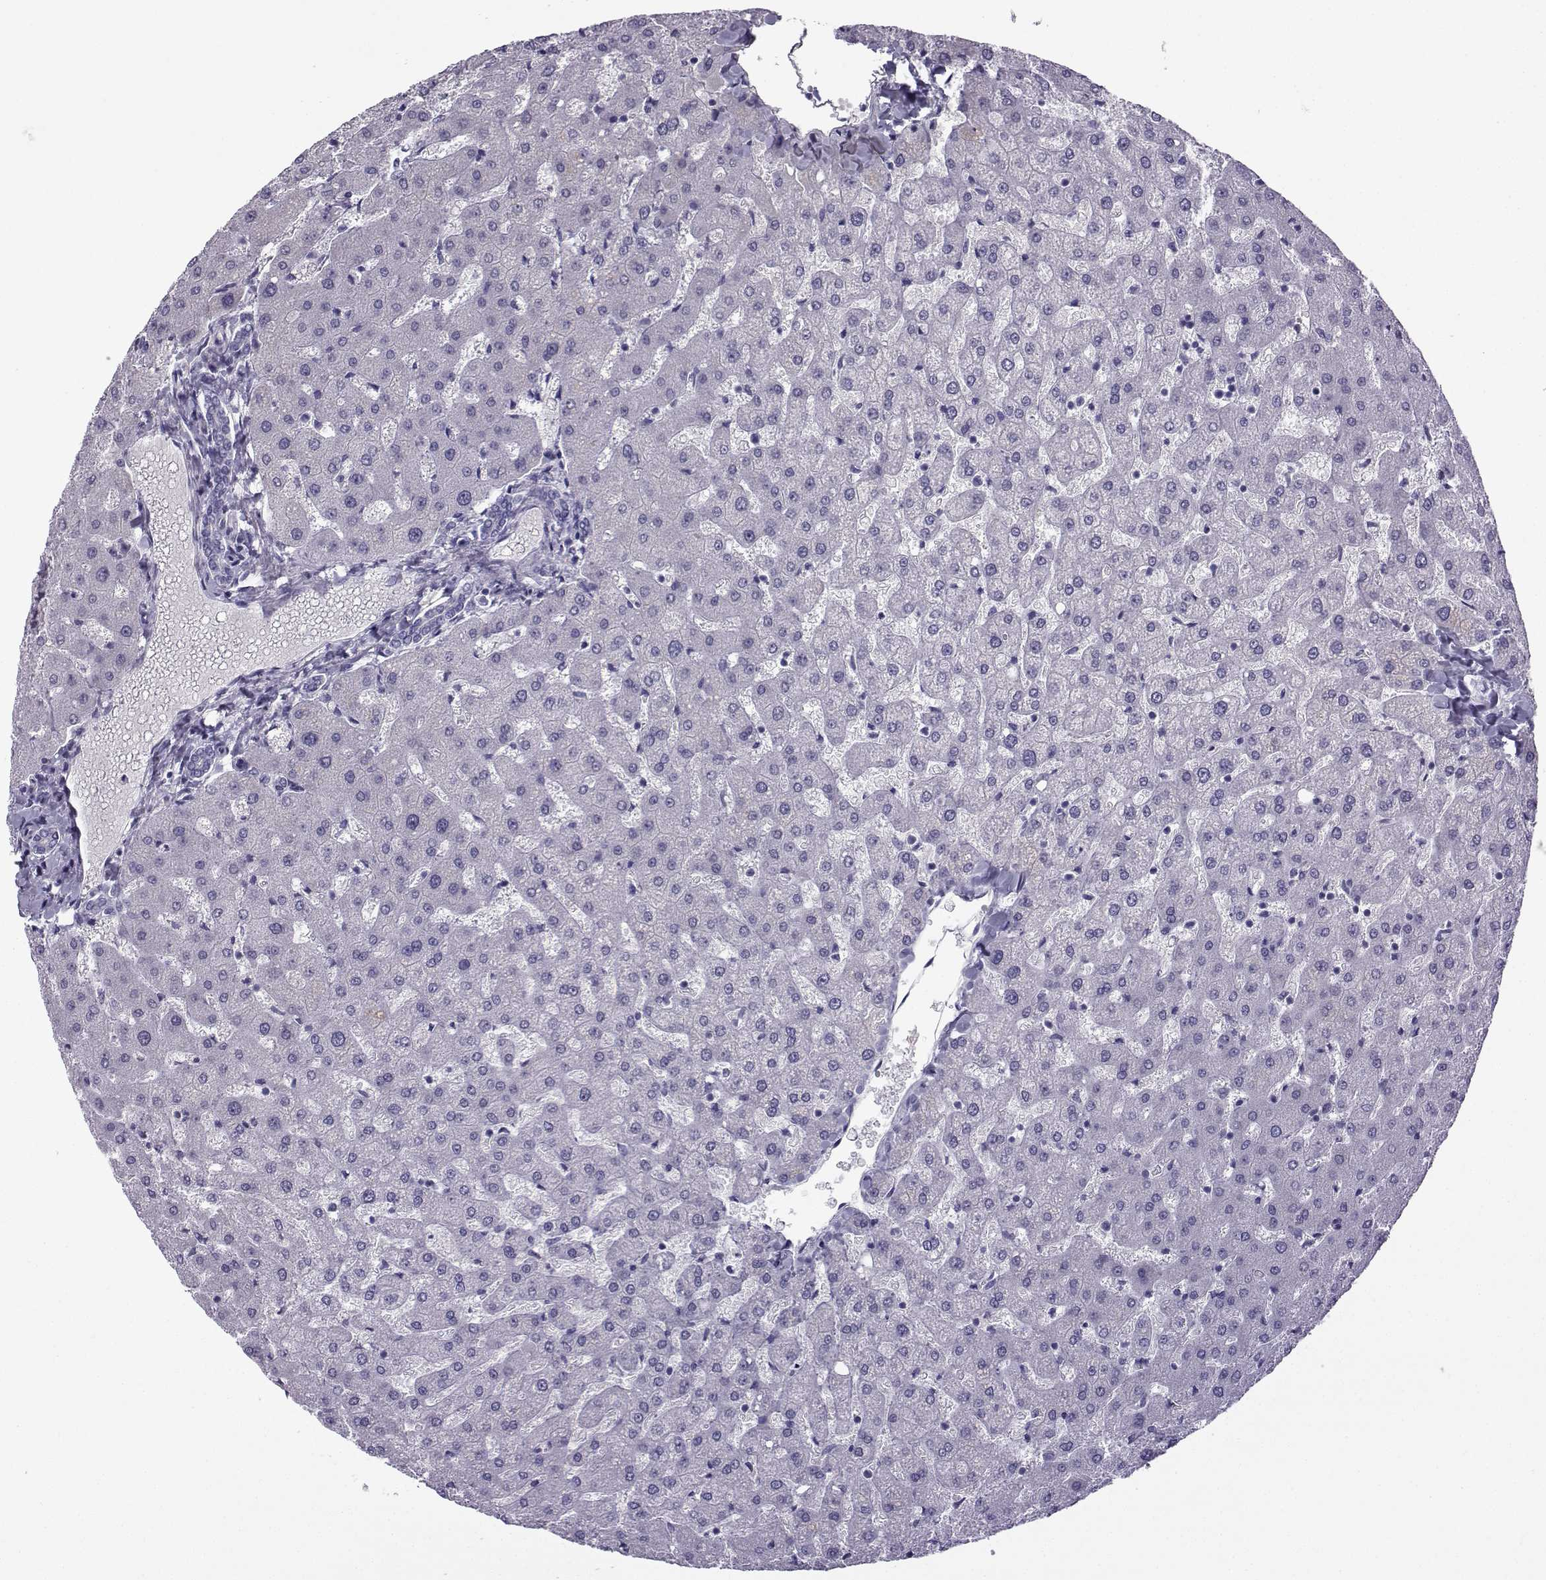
{"staining": {"intensity": "negative", "quantity": "none", "location": "none"}, "tissue": "liver", "cell_type": "Cholangiocytes", "image_type": "normal", "snomed": [{"axis": "morphology", "description": "Normal tissue, NOS"}, {"axis": "topography", "description": "Liver"}], "caption": "IHC of unremarkable human liver demonstrates no positivity in cholangiocytes.", "gene": "ARMC2", "patient": {"sex": "female", "age": 50}}